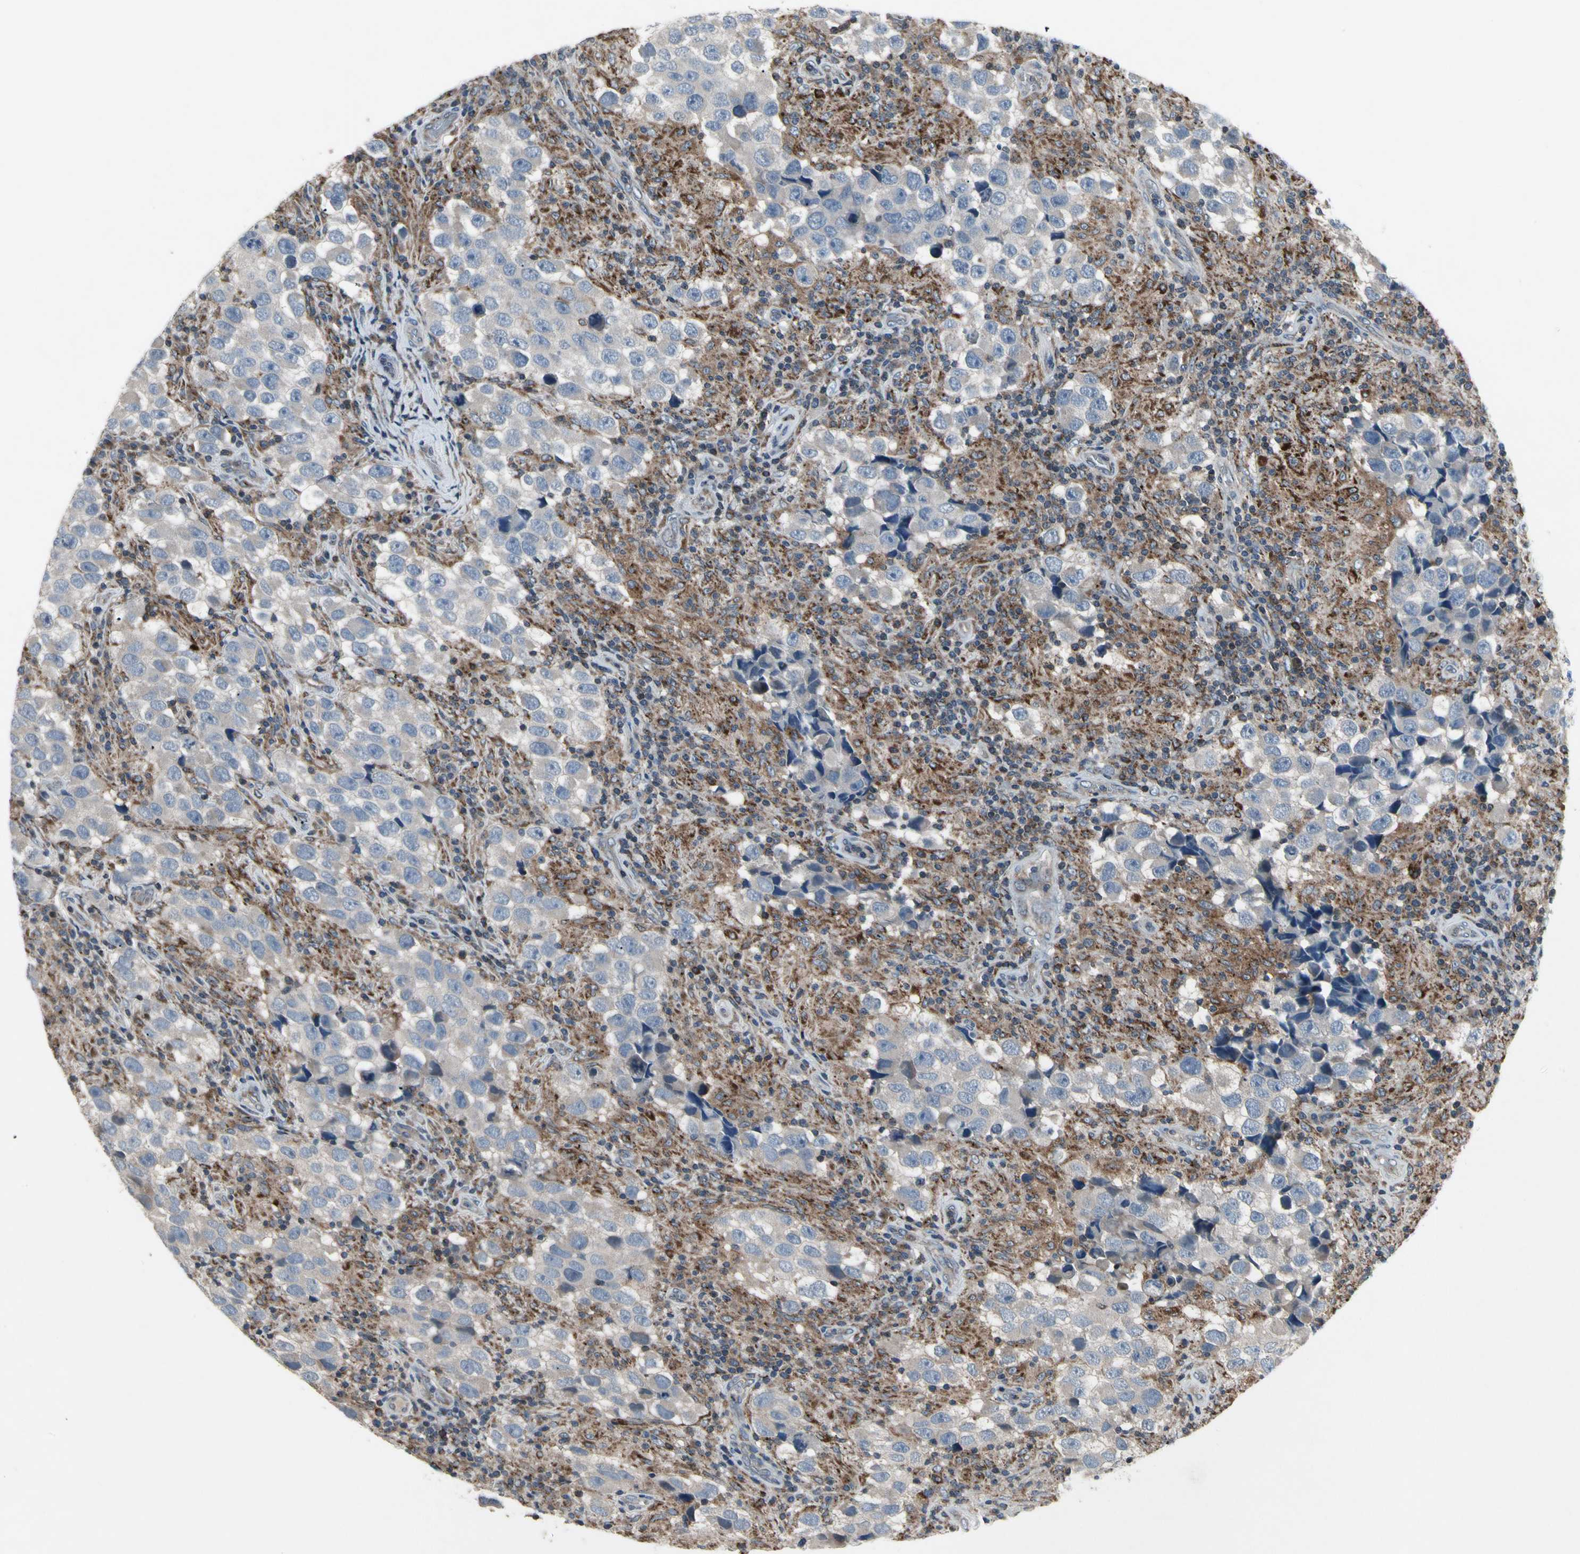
{"staining": {"intensity": "weak", "quantity": "<25%", "location": "cytoplasmic/membranous"}, "tissue": "testis cancer", "cell_type": "Tumor cells", "image_type": "cancer", "snomed": [{"axis": "morphology", "description": "Carcinoma, Embryonal, NOS"}, {"axis": "topography", "description": "Testis"}], "caption": "This is an IHC image of human embryonal carcinoma (testis). There is no positivity in tumor cells.", "gene": "NMI", "patient": {"sex": "male", "age": 21}}